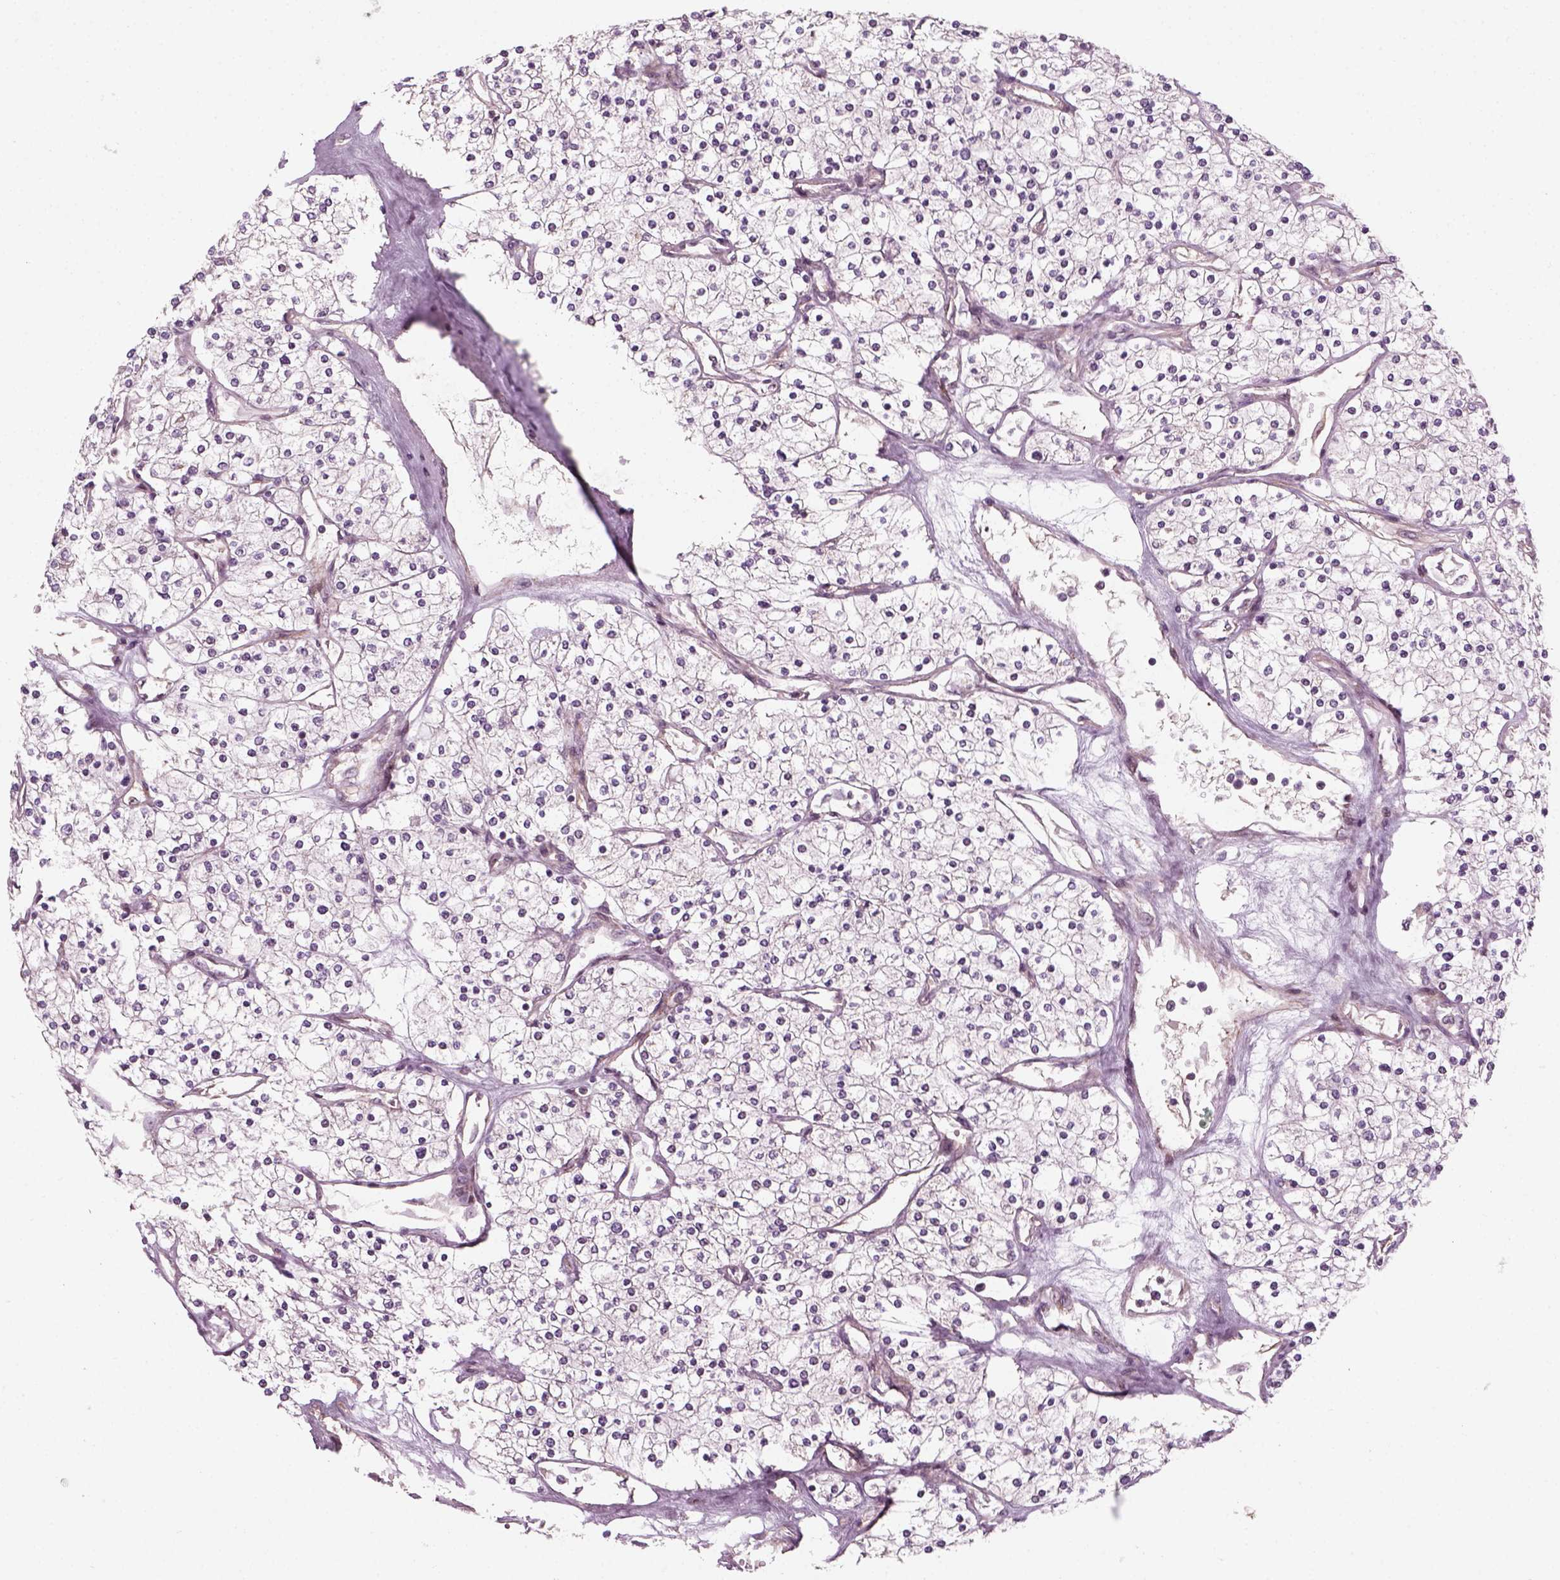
{"staining": {"intensity": "negative", "quantity": "none", "location": "none"}, "tissue": "renal cancer", "cell_type": "Tumor cells", "image_type": "cancer", "snomed": [{"axis": "morphology", "description": "Adenocarcinoma, NOS"}, {"axis": "topography", "description": "Kidney"}], "caption": "DAB (3,3'-diaminobenzidine) immunohistochemical staining of renal cancer reveals no significant expression in tumor cells.", "gene": "DNASE1L1", "patient": {"sex": "male", "age": 80}}